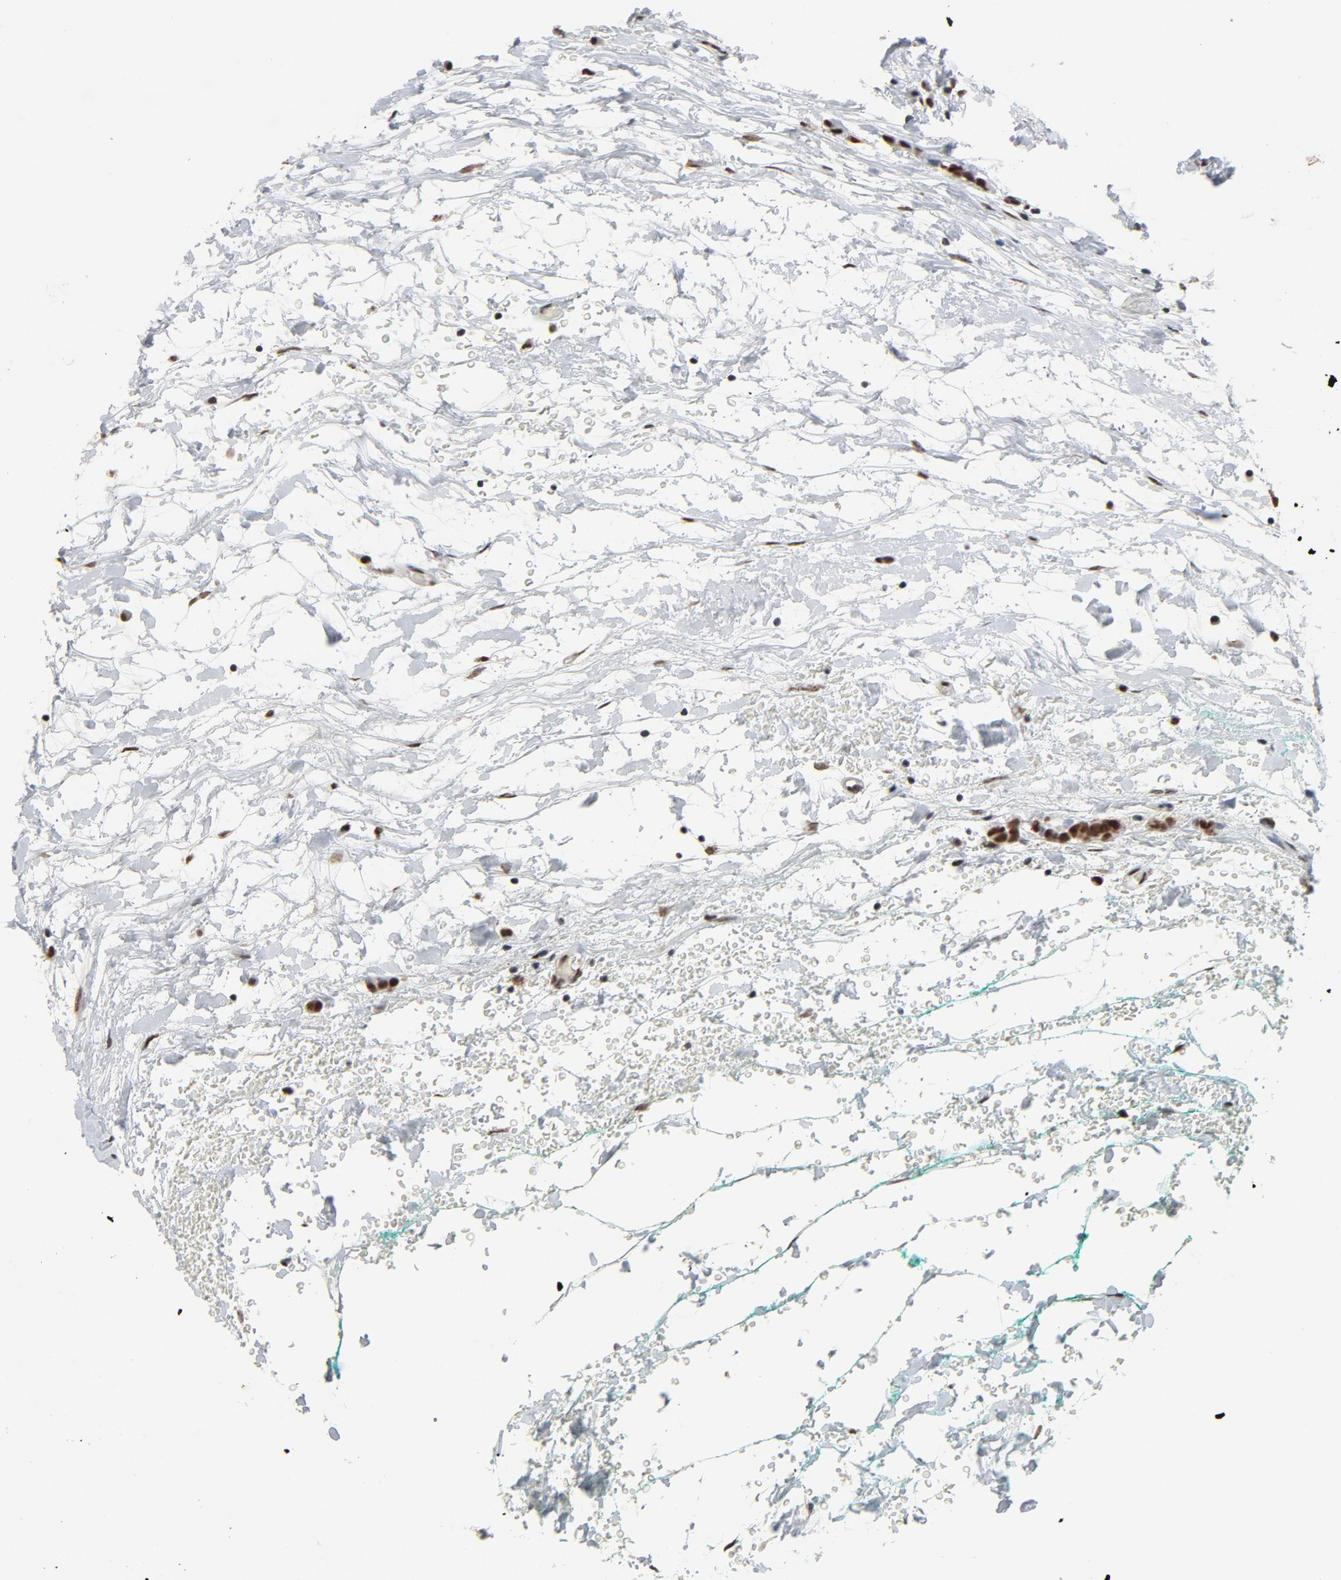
{"staining": {"intensity": "moderate", "quantity": ">75%", "location": "nuclear"}, "tissue": "breast cancer", "cell_type": "Tumor cells", "image_type": "cancer", "snomed": [{"axis": "morphology", "description": "Lobular carcinoma"}, {"axis": "topography", "description": "Breast"}], "caption": "This photomicrograph shows immunohistochemistry (IHC) staining of breast cancer (lobular carcinoma), with medium moderate nuclear positivity in about >75% of tumor cells.", "gene": "MRE11", "patient": {"sex": "female", "age": 60}}